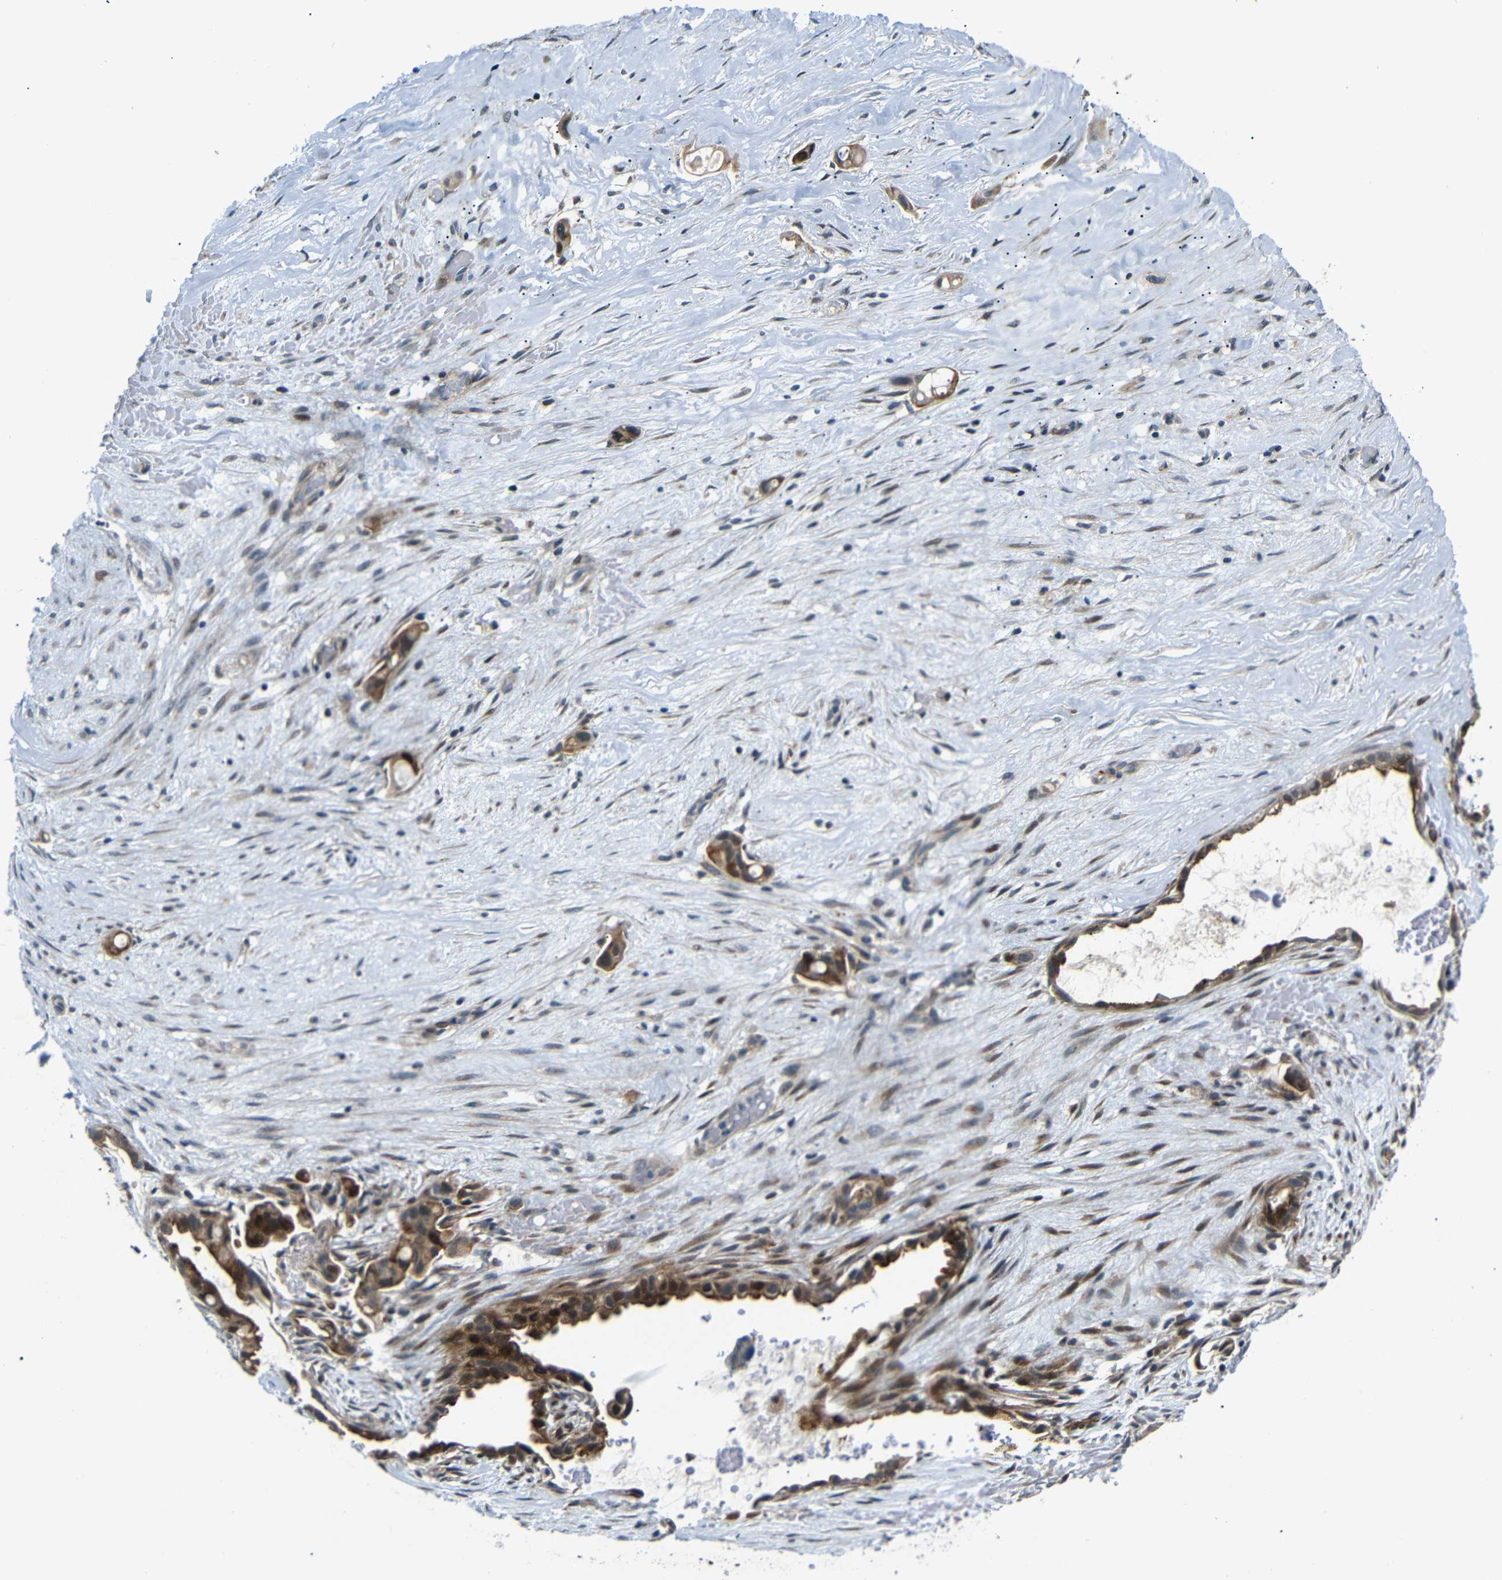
{"staining": {"intensity": "moderate", "quantity": ">75%", "location": "cytoplasmic/membranous,nuclear"}, "tissue": "liver cancer", "cell_type": "Tumor cells", "image_type": "cancer", "snomed": [{"axis": "morphology", "description": "Cholangiocarcinoma"}, {"axis": "topography", "description": "Liver"}], "caption": "Tumor cells demonstrate moderate cytoplasmic/membranous and nuclear staining in about >75% of cells in liver cancer (cholangiocarcinoma). Using DAB (3,3'-diaminobenzidine) (brown) and hematoxylin (blue) stains, captured at high magnification using brightfield microscopy.", "gene": "SYDE1", "patient": {"sex": "female", "age": 65}}